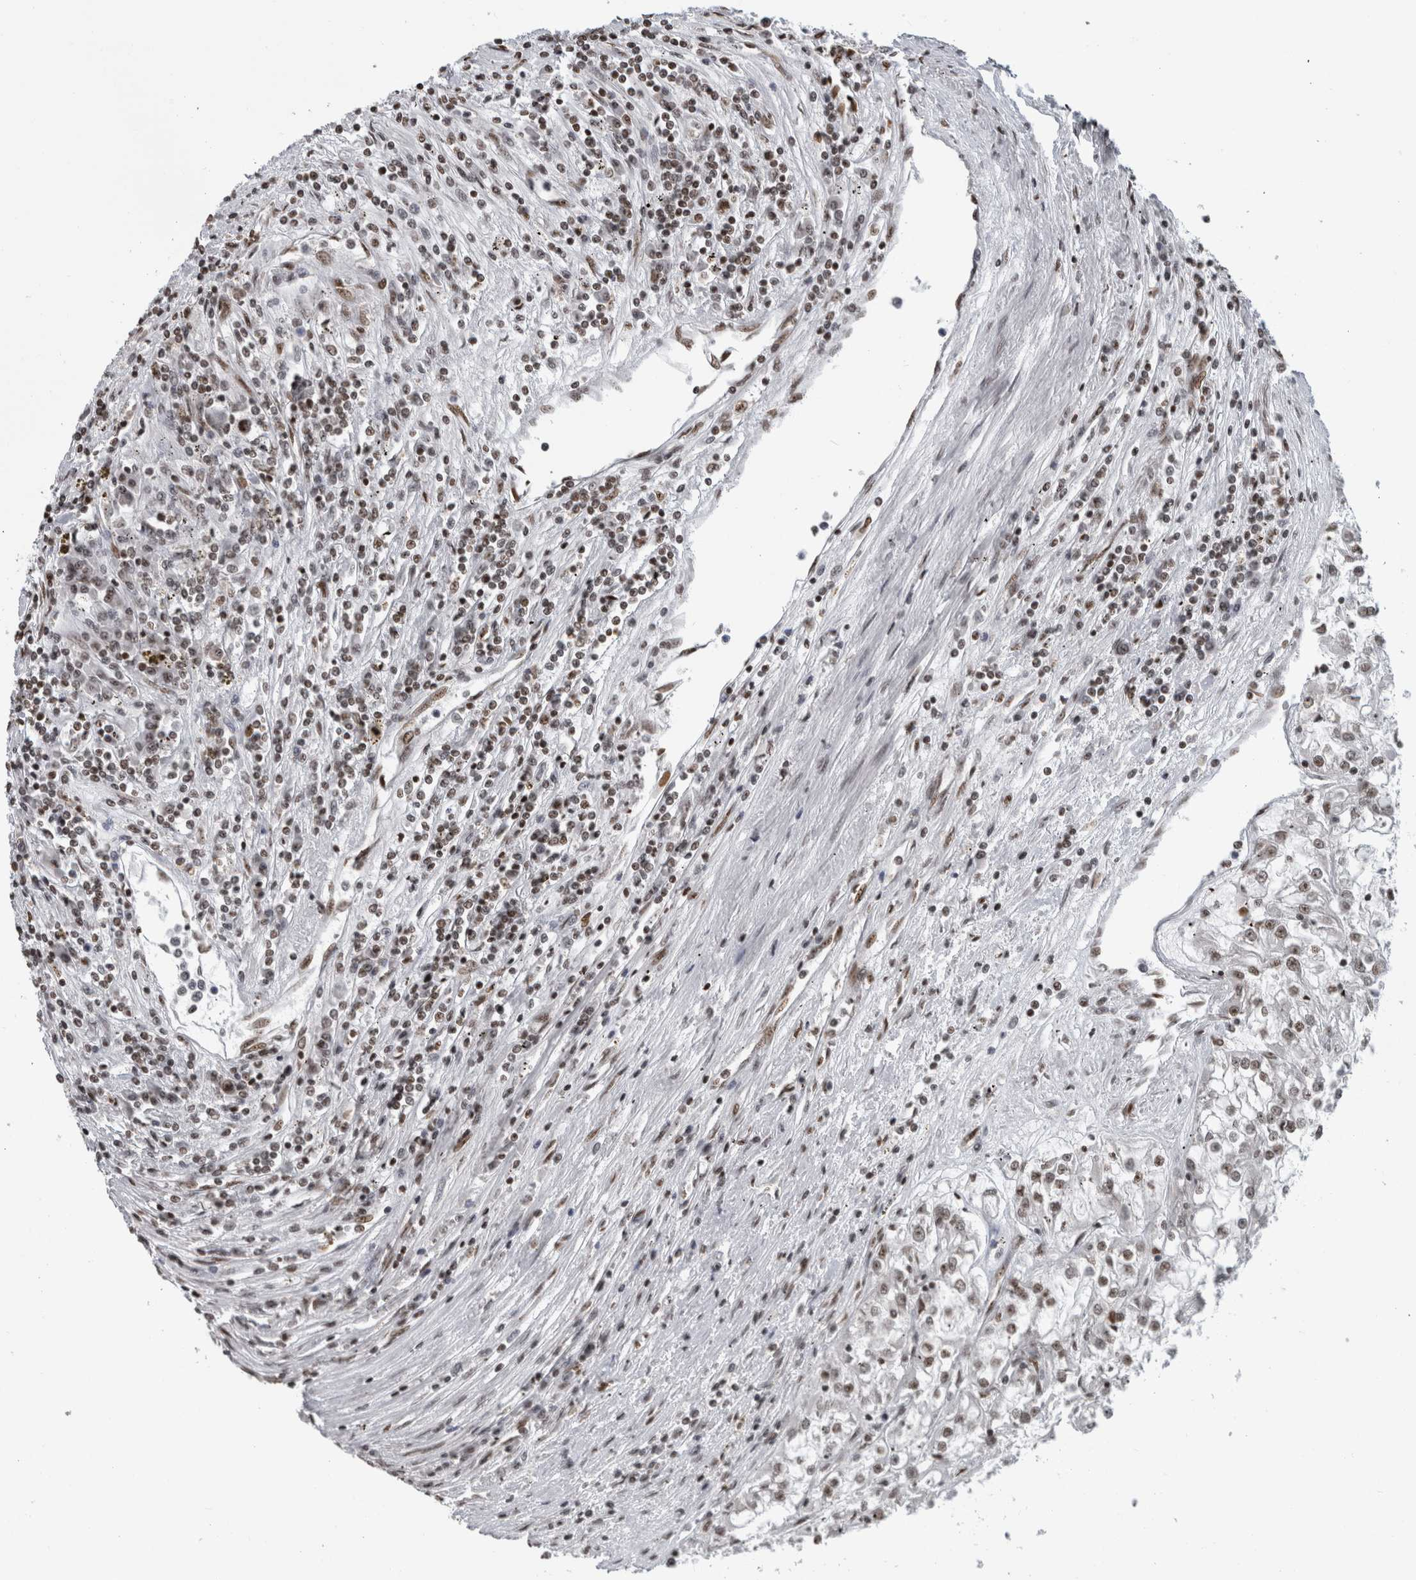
{"staining": {"intensity": "moderate", "quantity": "25%-75%", "location": "nuclear"}, "tissue": "renal cancer", "cell_type": "Tumor cells", "image_type": "cancer", "snomed": [{"axis": "morphology", "description": "Adenocarcinoma, NOS"}, {"axis": "topography", "description": "Kidney"}], "caption": "A micrograph of renal adenocarcinoma stained for a protein exhibits moderate nuclear brown staining in tumor cells.", "gene": "ZSCAN2", "patient": {"sex": "female", "age": 52}}